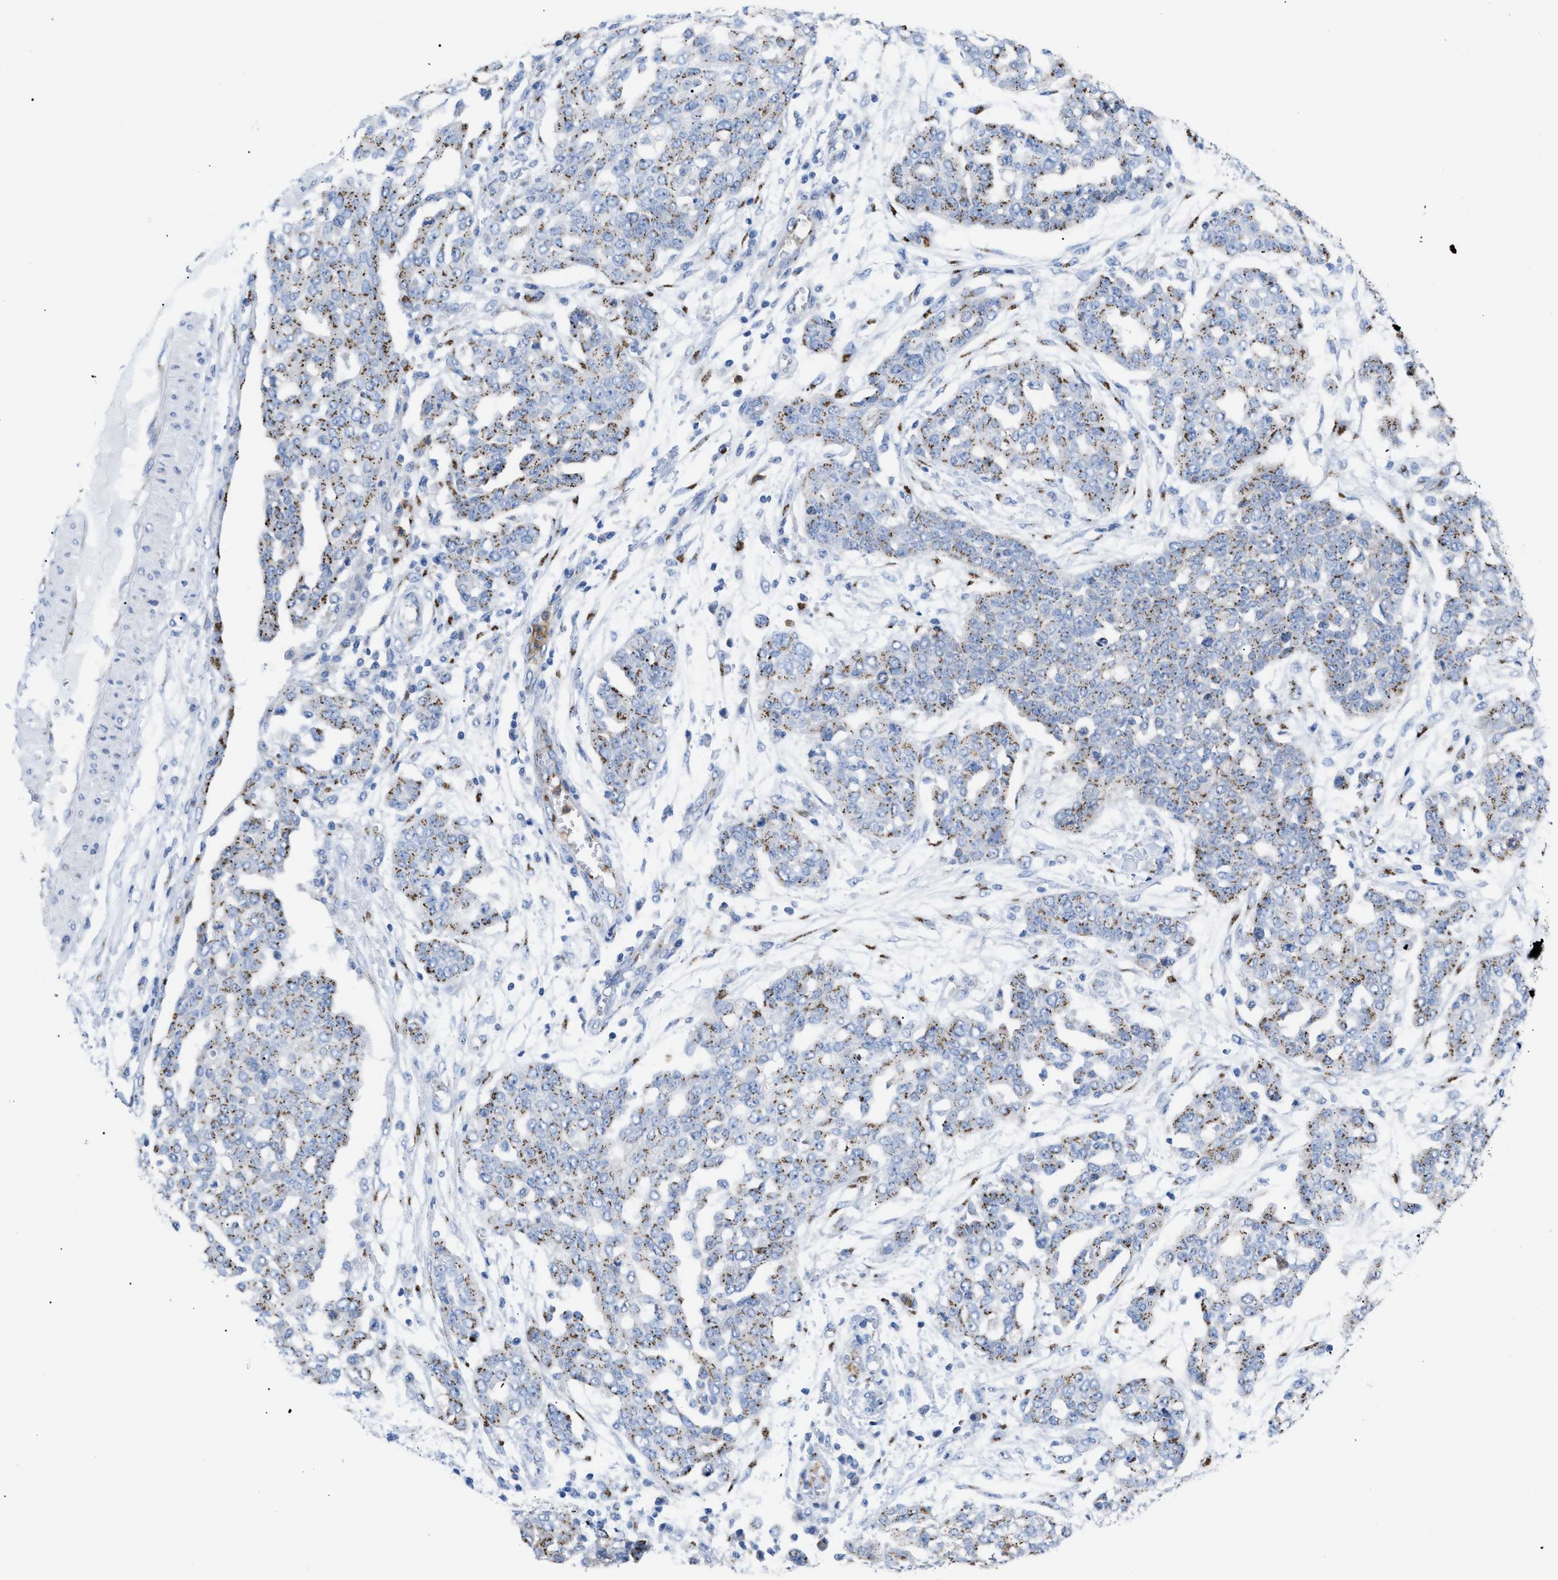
{"staining": {"intensity": "moderate", "quantity": ">75%", "location": "cytoplasmic/membranous"}, "tissue": "ovarian cancer", "cell_type": "Tumor cells", "image_type": "cancer", "snomed": [{"axis": "morphology", "description": "Cystadenocarcinoma, serous, NOS"}, {"axis": "topography", "description": "Soft tissue"}, {"axis": "topography", "description": "Ovary"}], "caption": "Protein analysis of ovarian cancer tissue exhibits moderate cytoplasmic/membranous staining in about >75% of tumor cells. (Stains: DAB (3,3'-diaminobenzidine) in brown, nuclei in blue, Microscopy: brightfield microscopy at high magnification).", "gene": "TMEM17", "patient": {"sex": "female", "age": 57}}